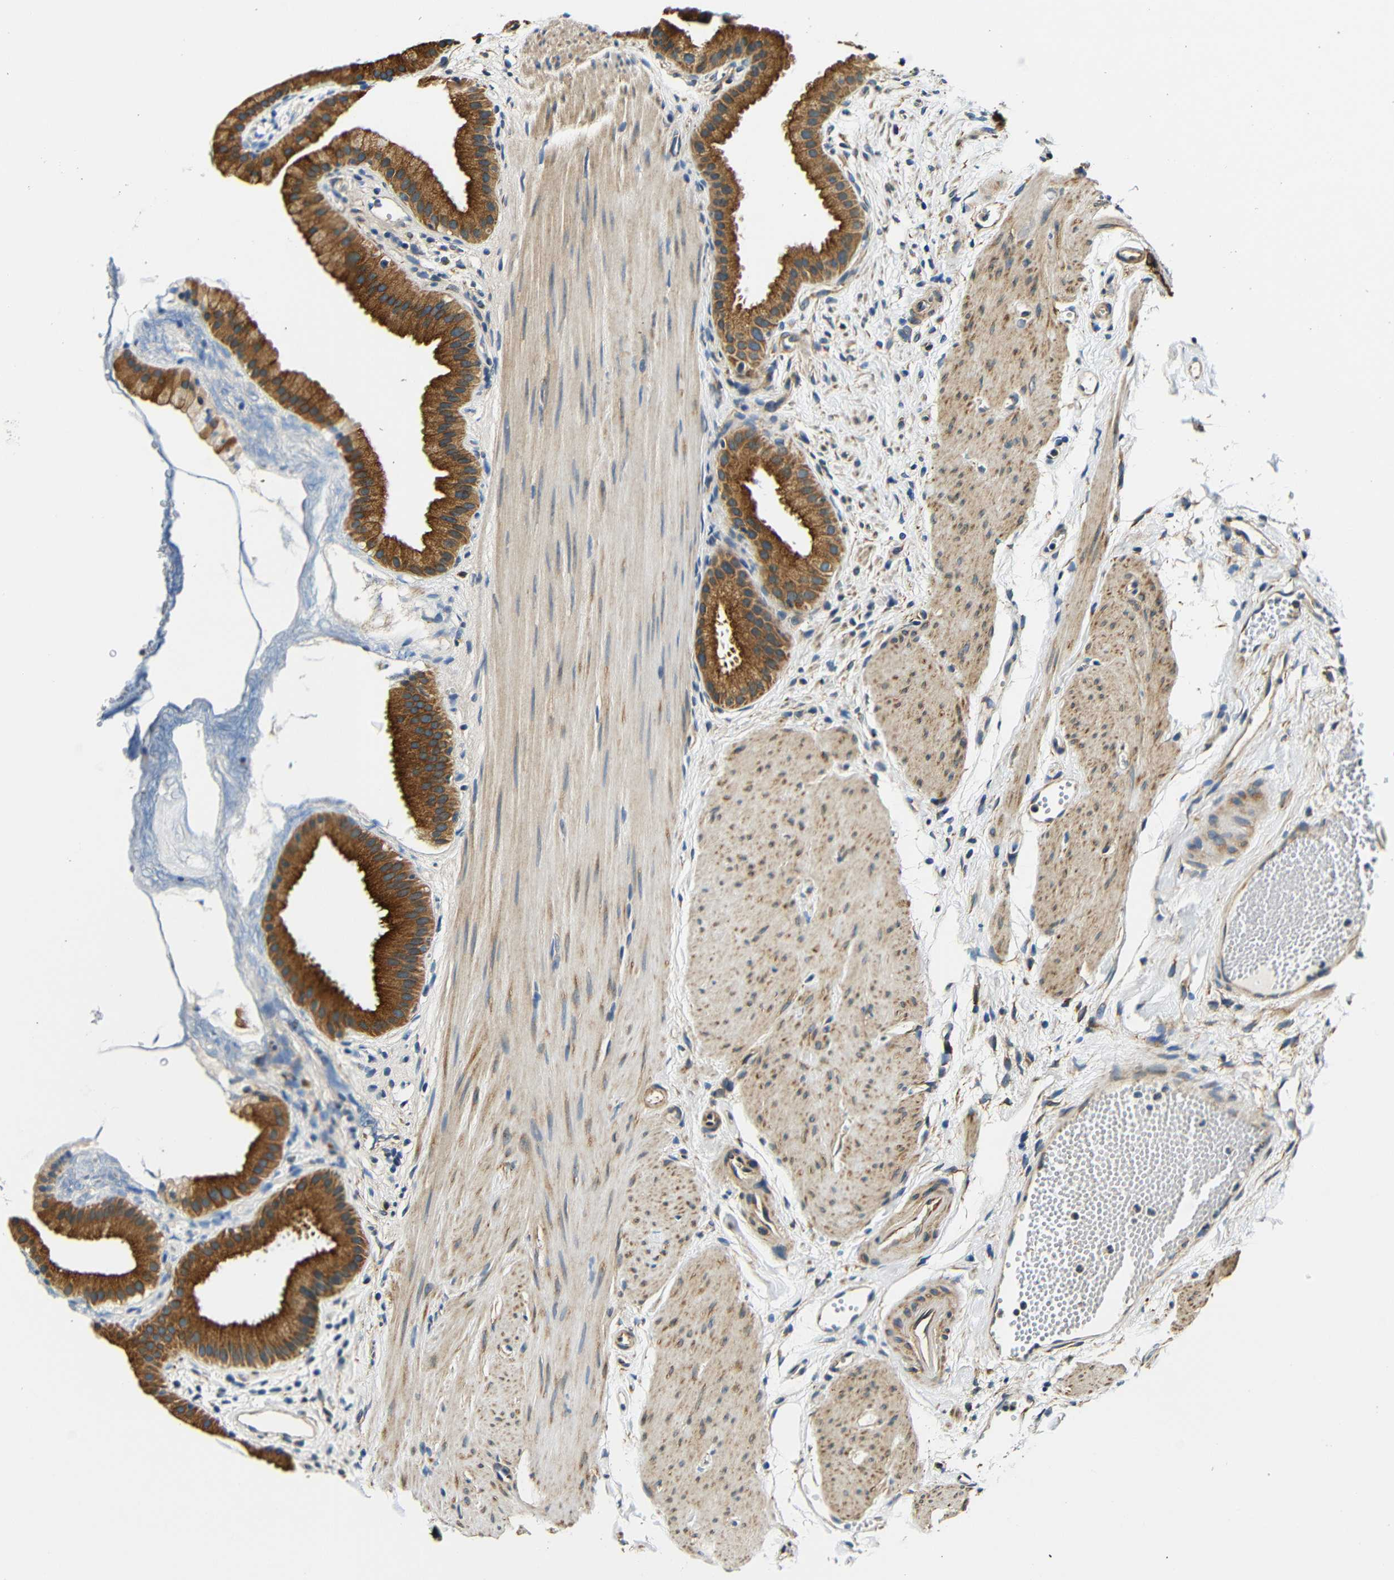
{"staining": {"intensity": "strong", "quantity": ">75%", "location": "cytoplasmic/membranous"}, "tissue": "gallbladder", "cell_type": "Glandular cells", "image_type": "normal", "snomed": [{"axis": "morphology", "description": "Normal tissue, NOS"}, {"axis": "topography", "description": "Gallbladder"}], "caption": "The photomicrograph demonstrates immunohistochemical staining of normal gallbladder. There is strong cytoplasmic/membranous staining is appreciated in about >75% of glandular cells.", "gene": "VAPB", "patient": {"sex": "female", "age": 64}}